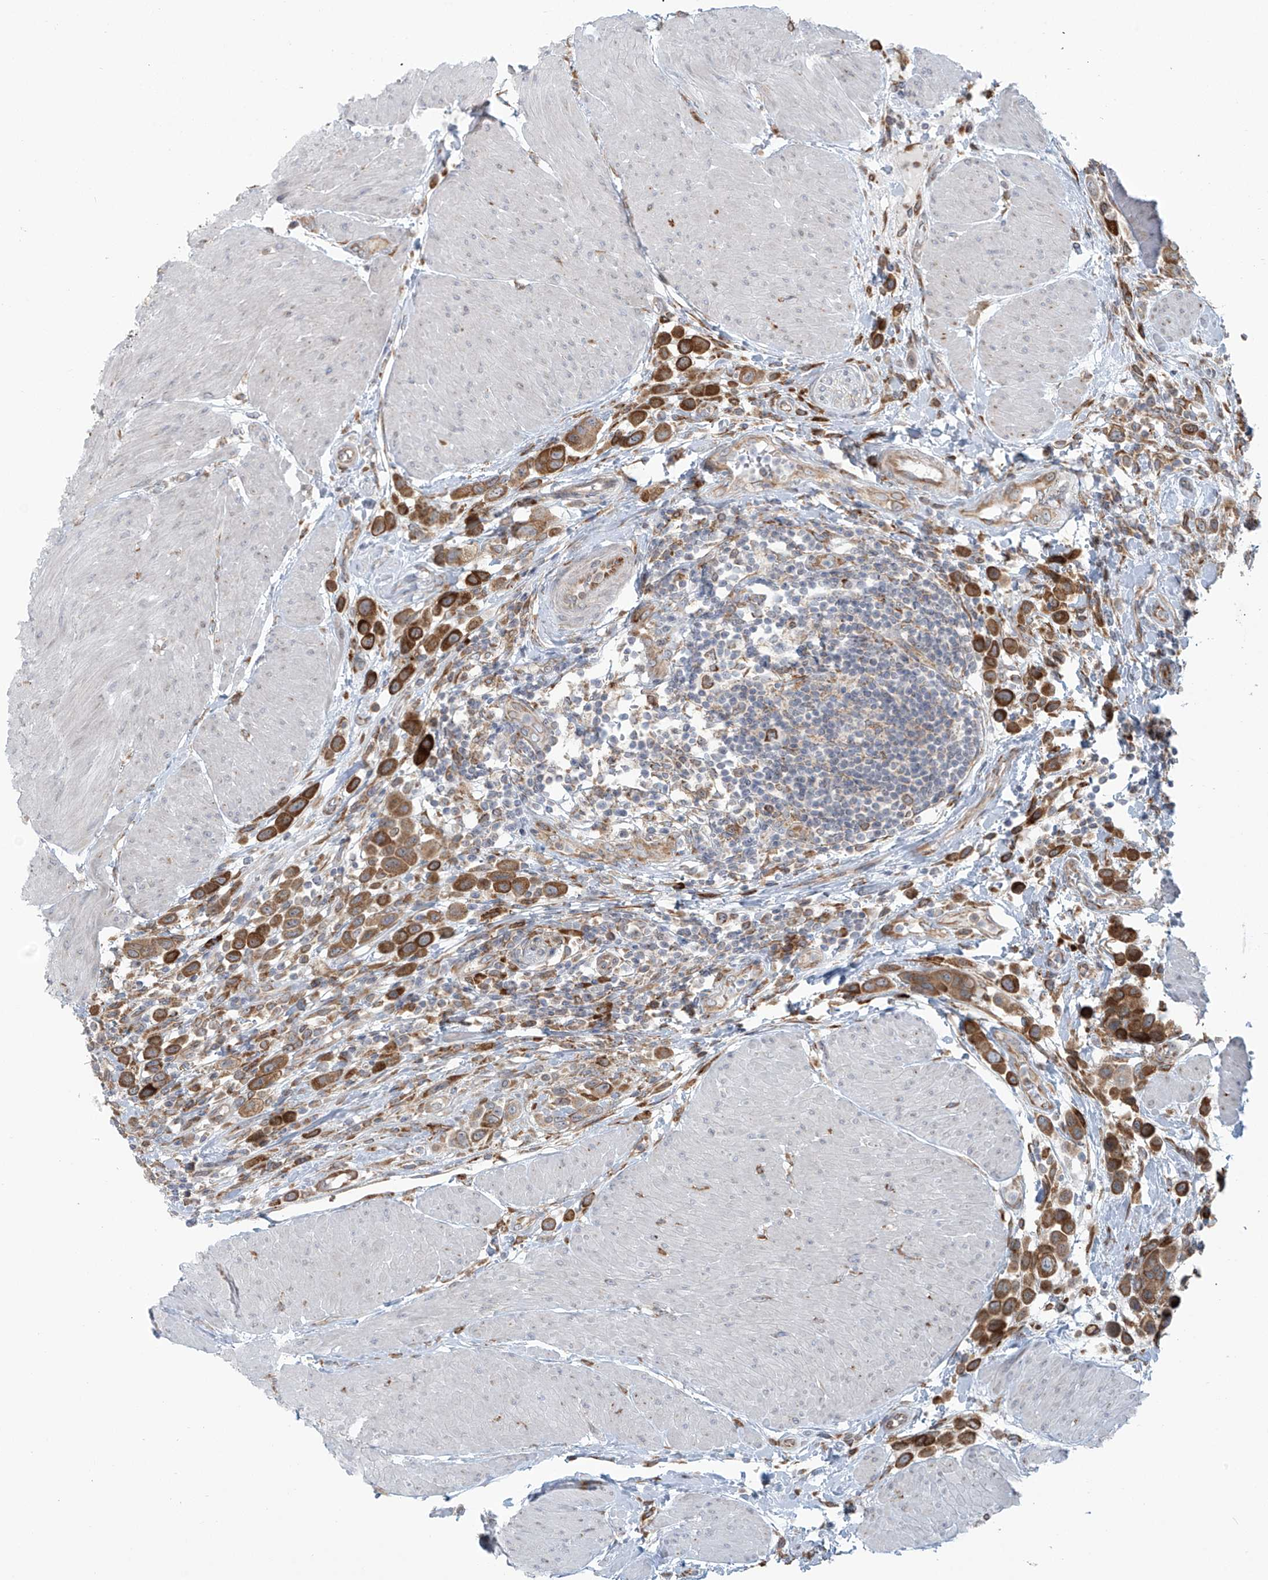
{"staining": {"intensity": "moderate", "quantity": ">75%", "location": "cytoplasmic/membranous"}, "tissue": "urothelial cancer", "cell_type": "Tumor cells", "image_type": "cancer", "snomed": [{"axis": "morphology", "description": "Urothelial carcinoma, High grade"}, {"axis": "topography", "description": "Urinary bladder"}], "caption": "This is a histology image of IHC staining of high-grade urothelial carcinoma, which shows moderate staining in the cytoplasmic/membranous of tumor cells.", "gene": "KATNIP", "patient": {"sex": "male", "age": 50}}